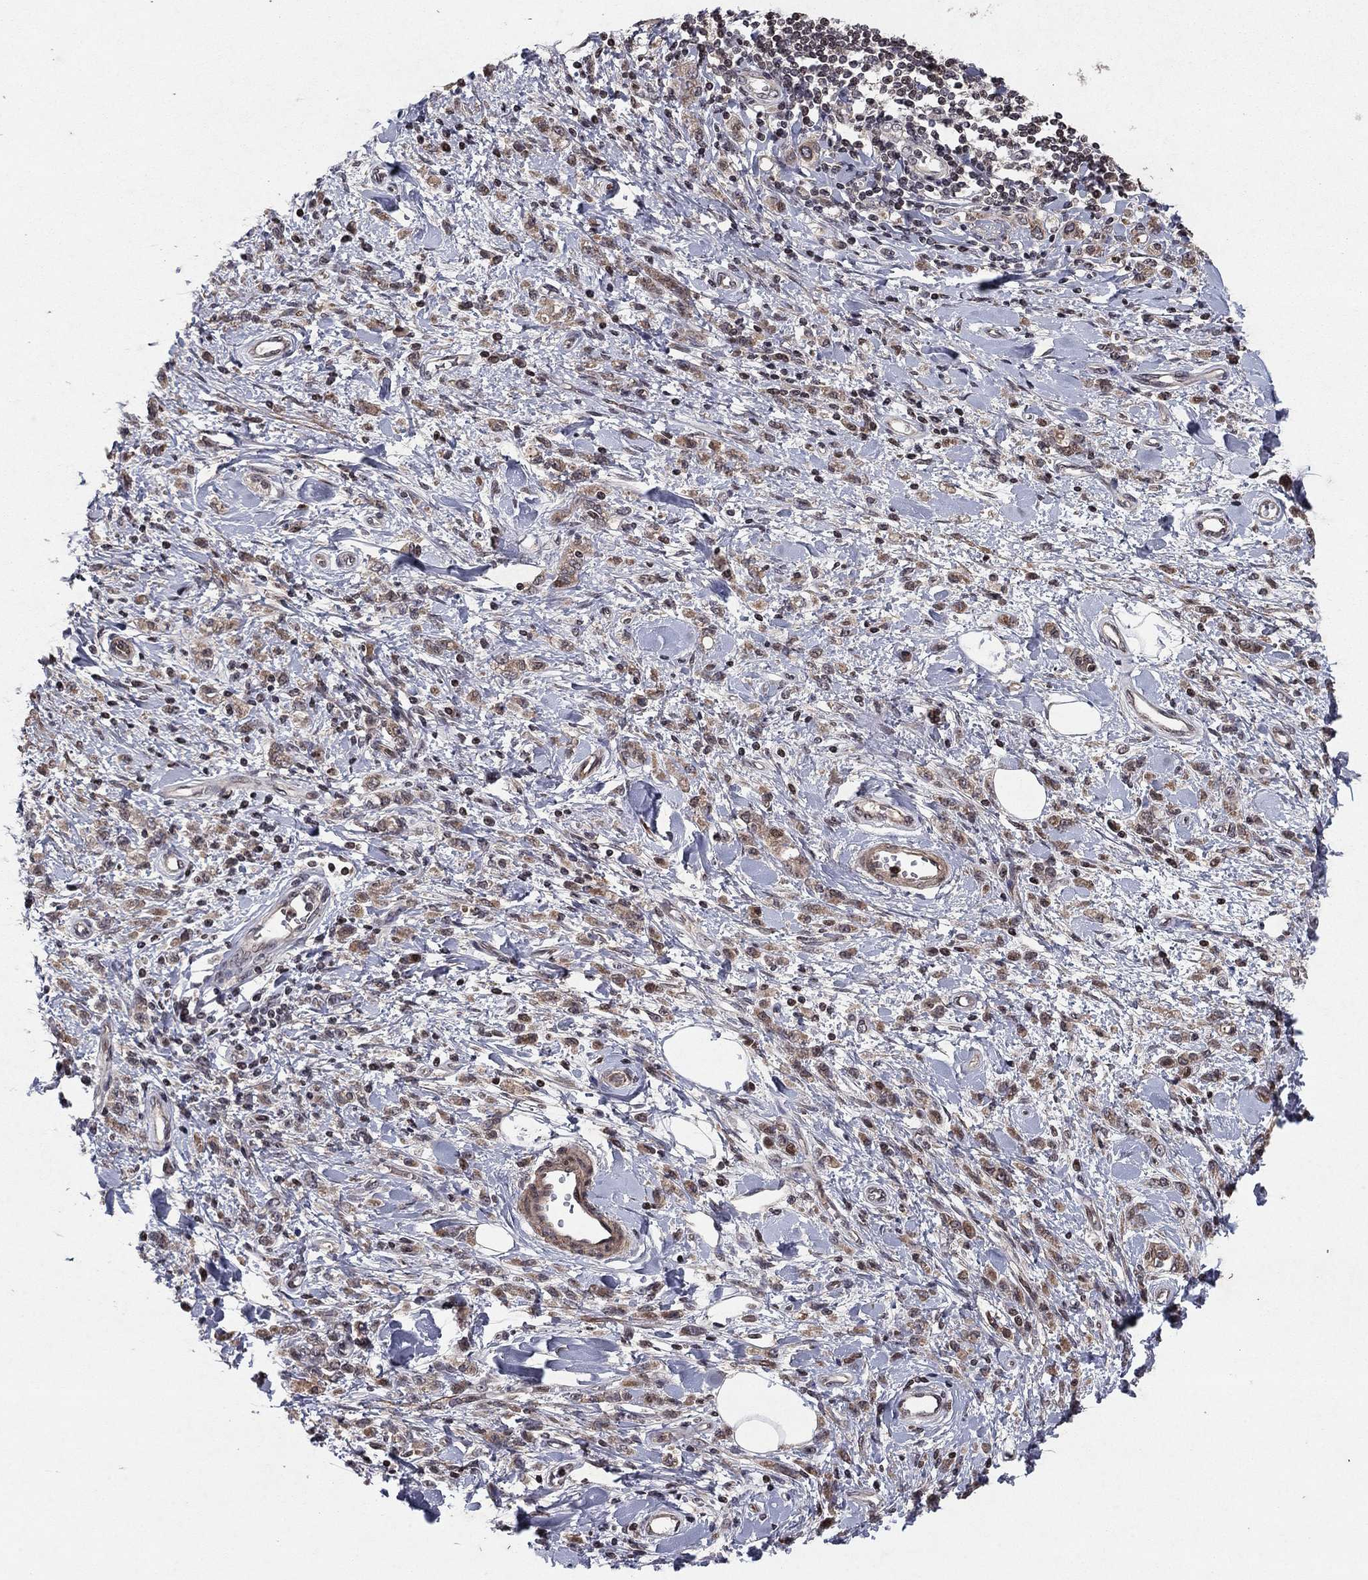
{"staining": {"intensity": "weak", "quantity": ">75%", "location": "cytoplasmic/membranous"}, "tissue": "stomach cancer", "cell_type": "Tumor cells", "image_type": "cancer", "snomed": [{"axis": "morphology", "description": "Adenocarcinoma, NOS"}, {"axis": "topography", "description": "Stomach"}], "caption": "Immunohistochemistry (IHC) micrograph of human stomach cancer (adenocarcinoma) stained for a protein (brown), which exhibits low levels of weak cytoplasmic/membranous staining in approximately >75% of tumor cells.", "gene": "SORBS1", "patient": {"sex": "male", "age": 77}}